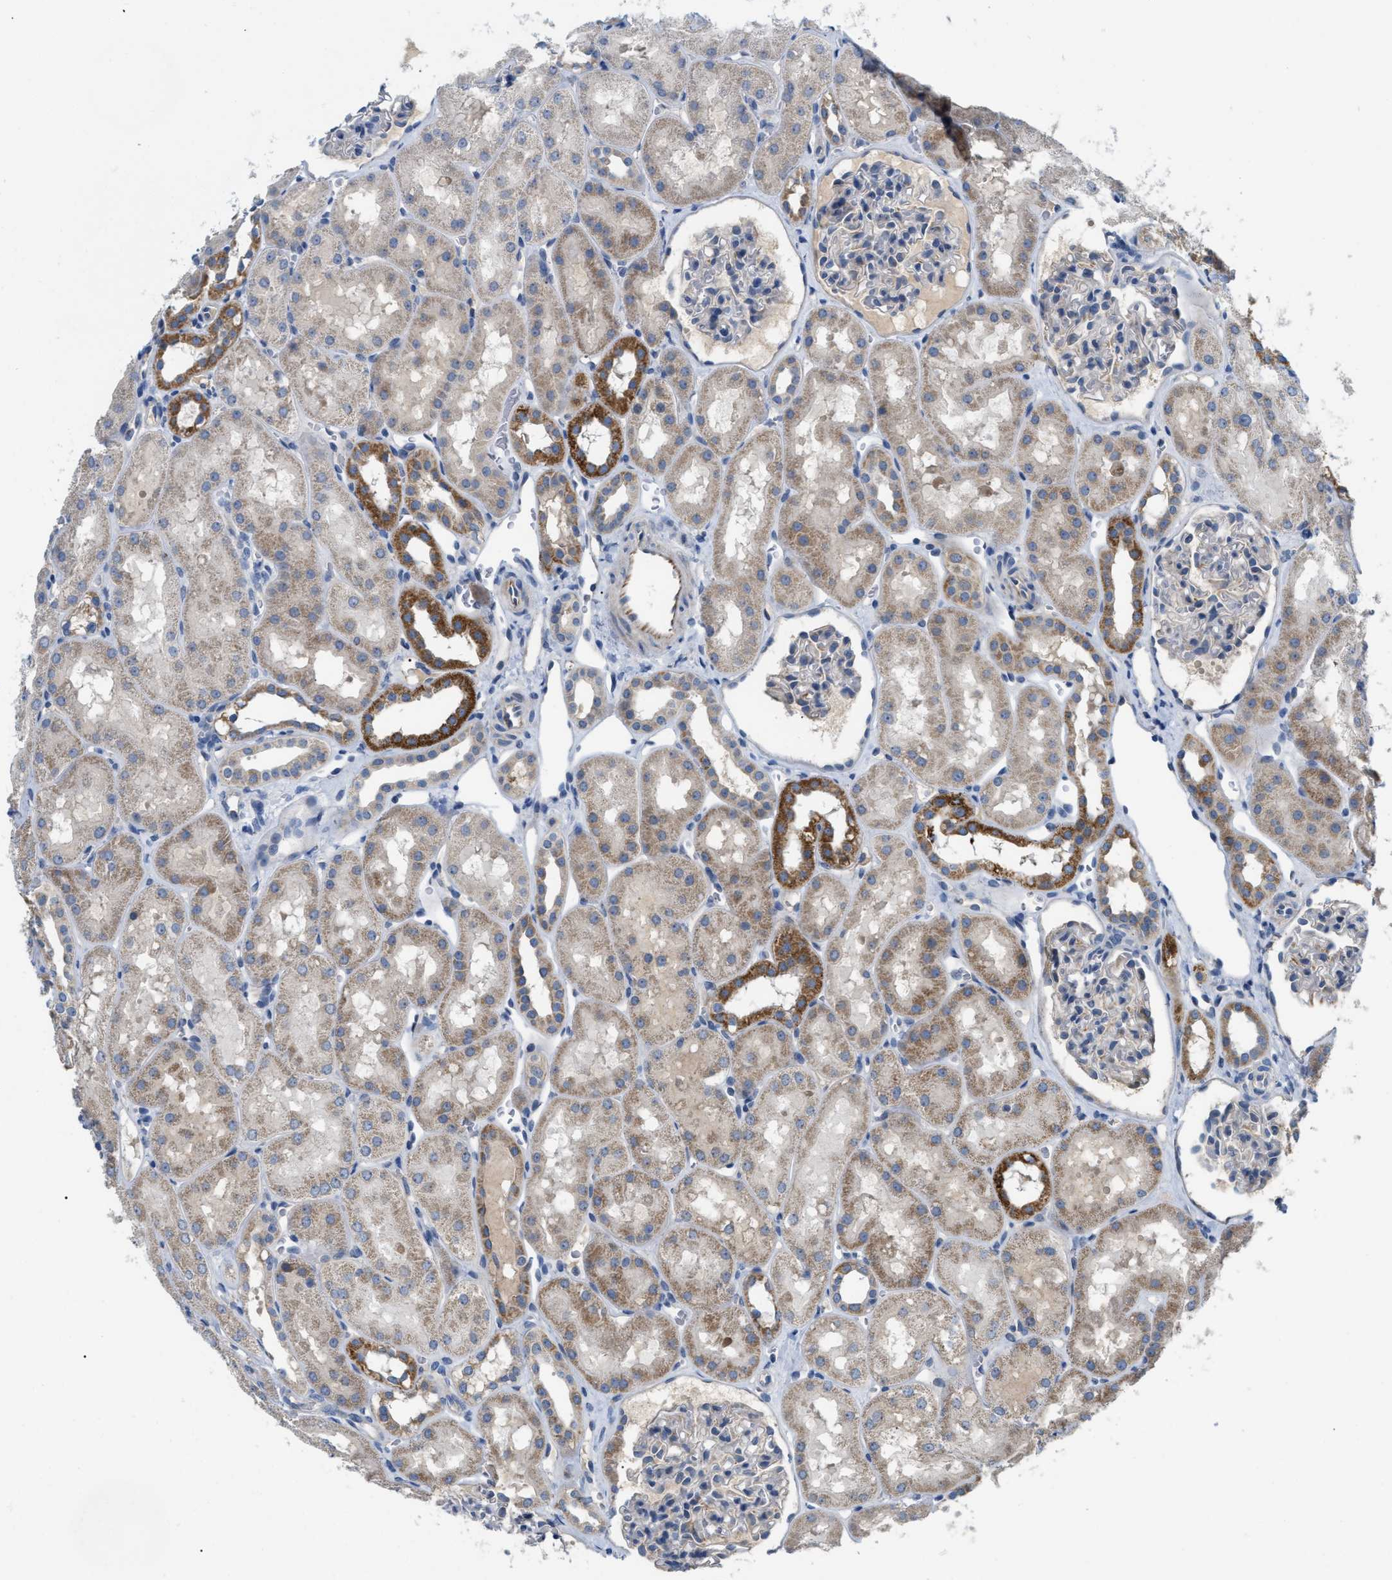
{"staining": {"intensity": "negative", "quantity": "none", "location": "none"}, "tissue": "kidney", "cell_type": "Cells in glomeruli", "image_type": "normal", "snomed": [{"axis": "morphology", "description": "Normal tissue, NOS"}, {"axis": "topography", "description": "Kidney"}, {"axis": "topography", "description": "Urinary bladder"}], "caption": "Immunohistochemistry image of benign kidney stained for a protein (brown), which demonstrates no staining in cells in glomeruli.", "gene": "DHX58", "patient": {"sex": "male", "age": 16}}